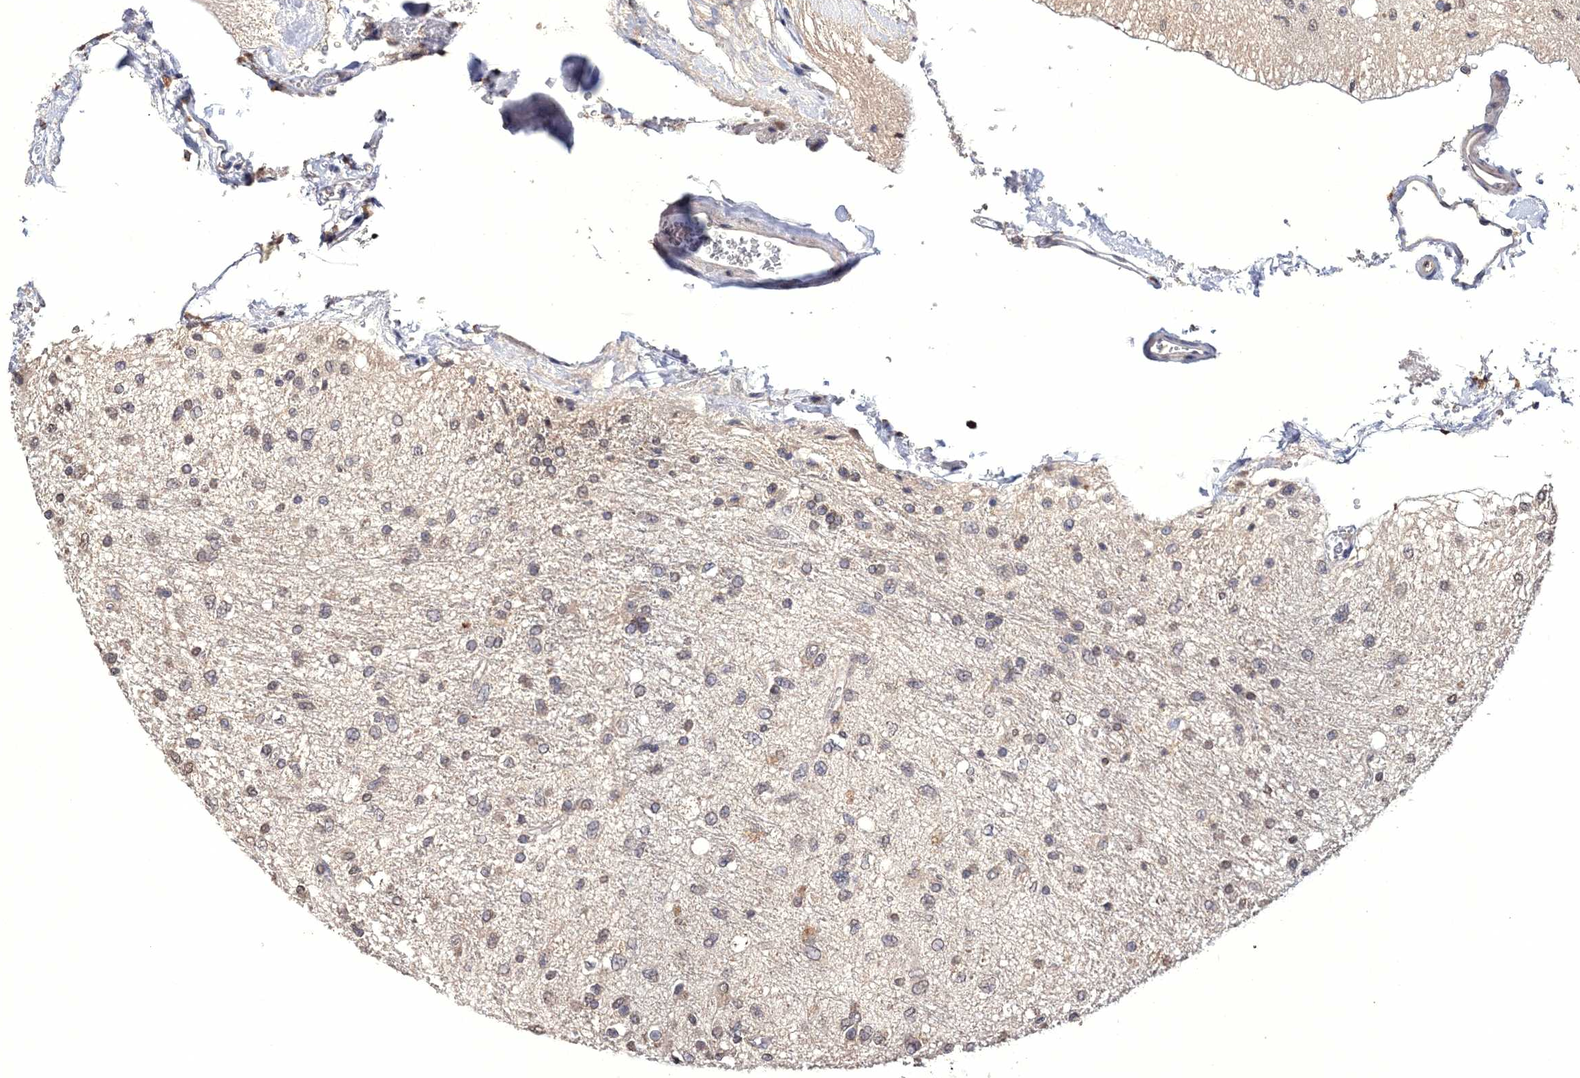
{"staining": {"intensity": "weak", "quantity": "25%-75%", "location": "nuclear"}, "tissue": "glioma", "cell_type": "Tumor cells", "image_type": "cancer", "snomed": [{"axis": "morphology", "description": "Glioma, malignant, Low grade"}, {"axis": "topography", "description": "Brain"}], "caption": "Tumor cells exhibit low levels of weak nuclear positivity in approximately 25%-75% of cells in malignant glioma (low-grade).", "gene": "GPN1", "patient": {"sex": "male", "age": 77}}